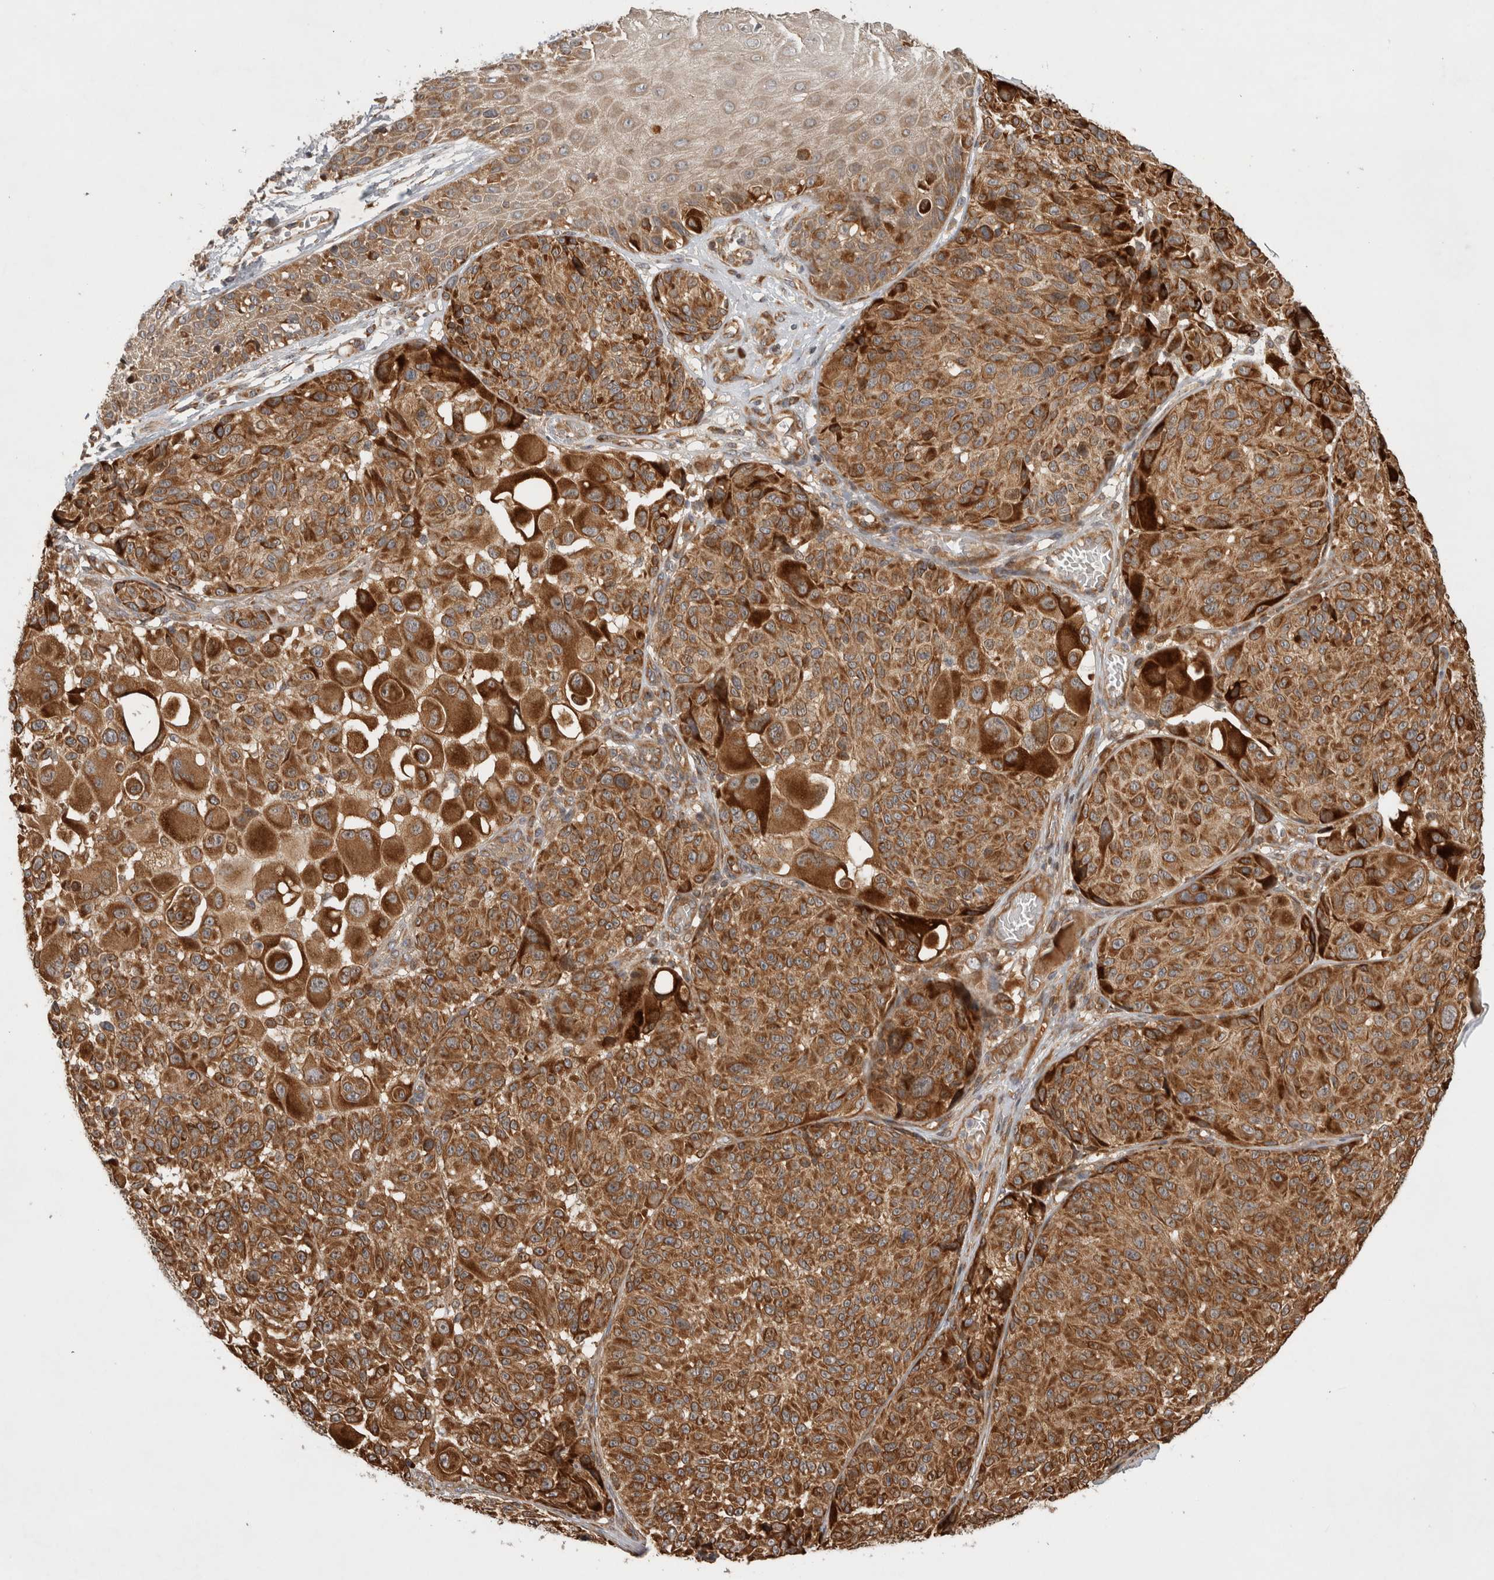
{"staining": {"intensity": "strong", "quantity": ">75%", "location": "cytoplasmic/membranous"}, "tissue": "melanoma", "cell_type": "Tumor cells", "image_type": "cancer", "snomed": [{"axis": "morphology", "description": "Malignant melanoma, NOS"}, {"axis": "topography", "description": "Skin"}], "caption": "The micrograph demonstrates a brown stain indicating the presence of a protein in the cytoplasmic/membranous of tumor cells in melanoma.", "gene": "TUBD1", "patient": {"sex": "male", "age": 83}}